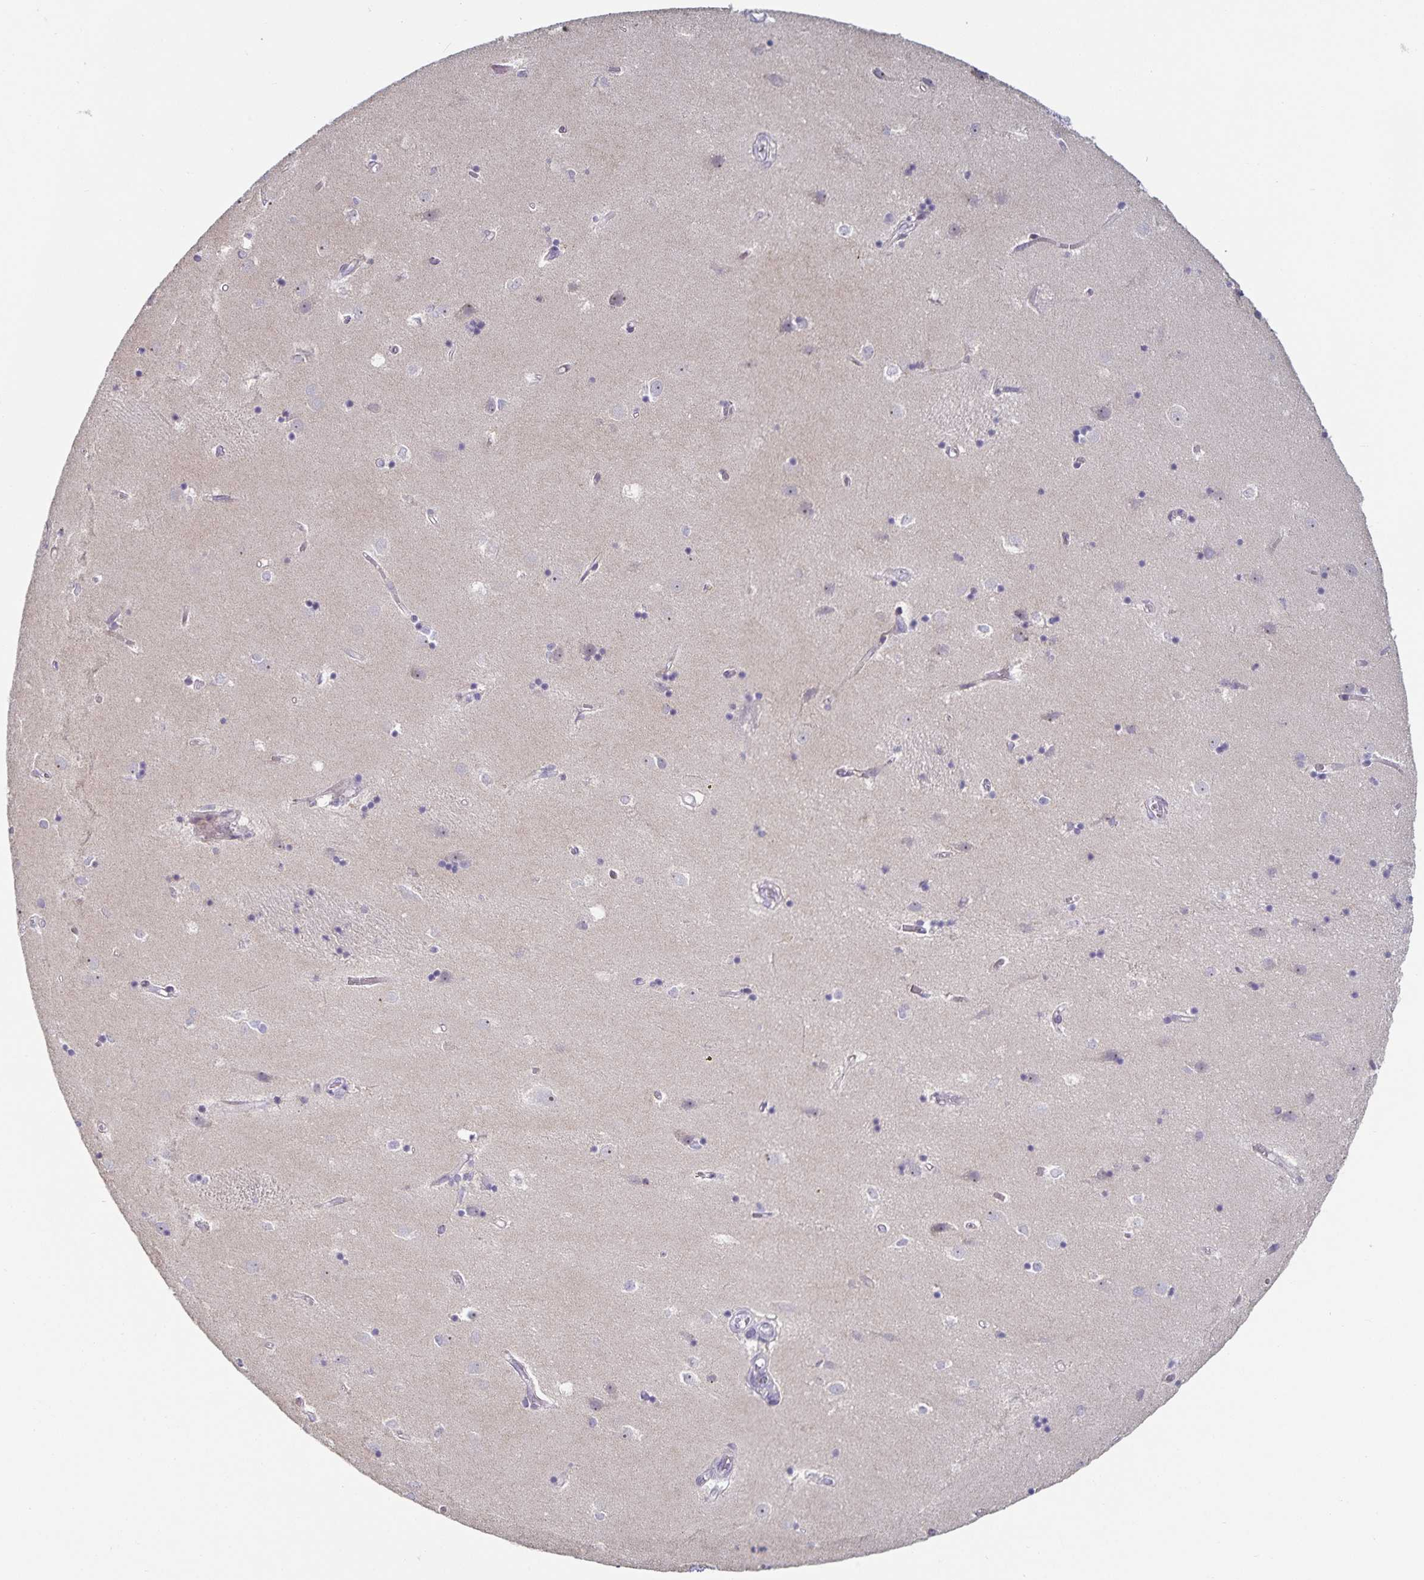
{"staining": {"intensity": "negative", "quantity": "none", "location": "none"}, "tissue": "caudate", "cell_type": "Glial cells", "image_type": "normal", "snomed": [{"axis": "morphology", "description": "Normal tissue, NOS"}, {"axis": "topography", "description": "Lateral ventricle wall"}], "caption": "This image is of unremarkable caudate stained with immunohistochemistry to label a protein in brown with the nuclei are counter-stained blue. There is no expression in glial cells.", "gene": "DNAH9", "patient": {"sex": "male", "age": 54}}